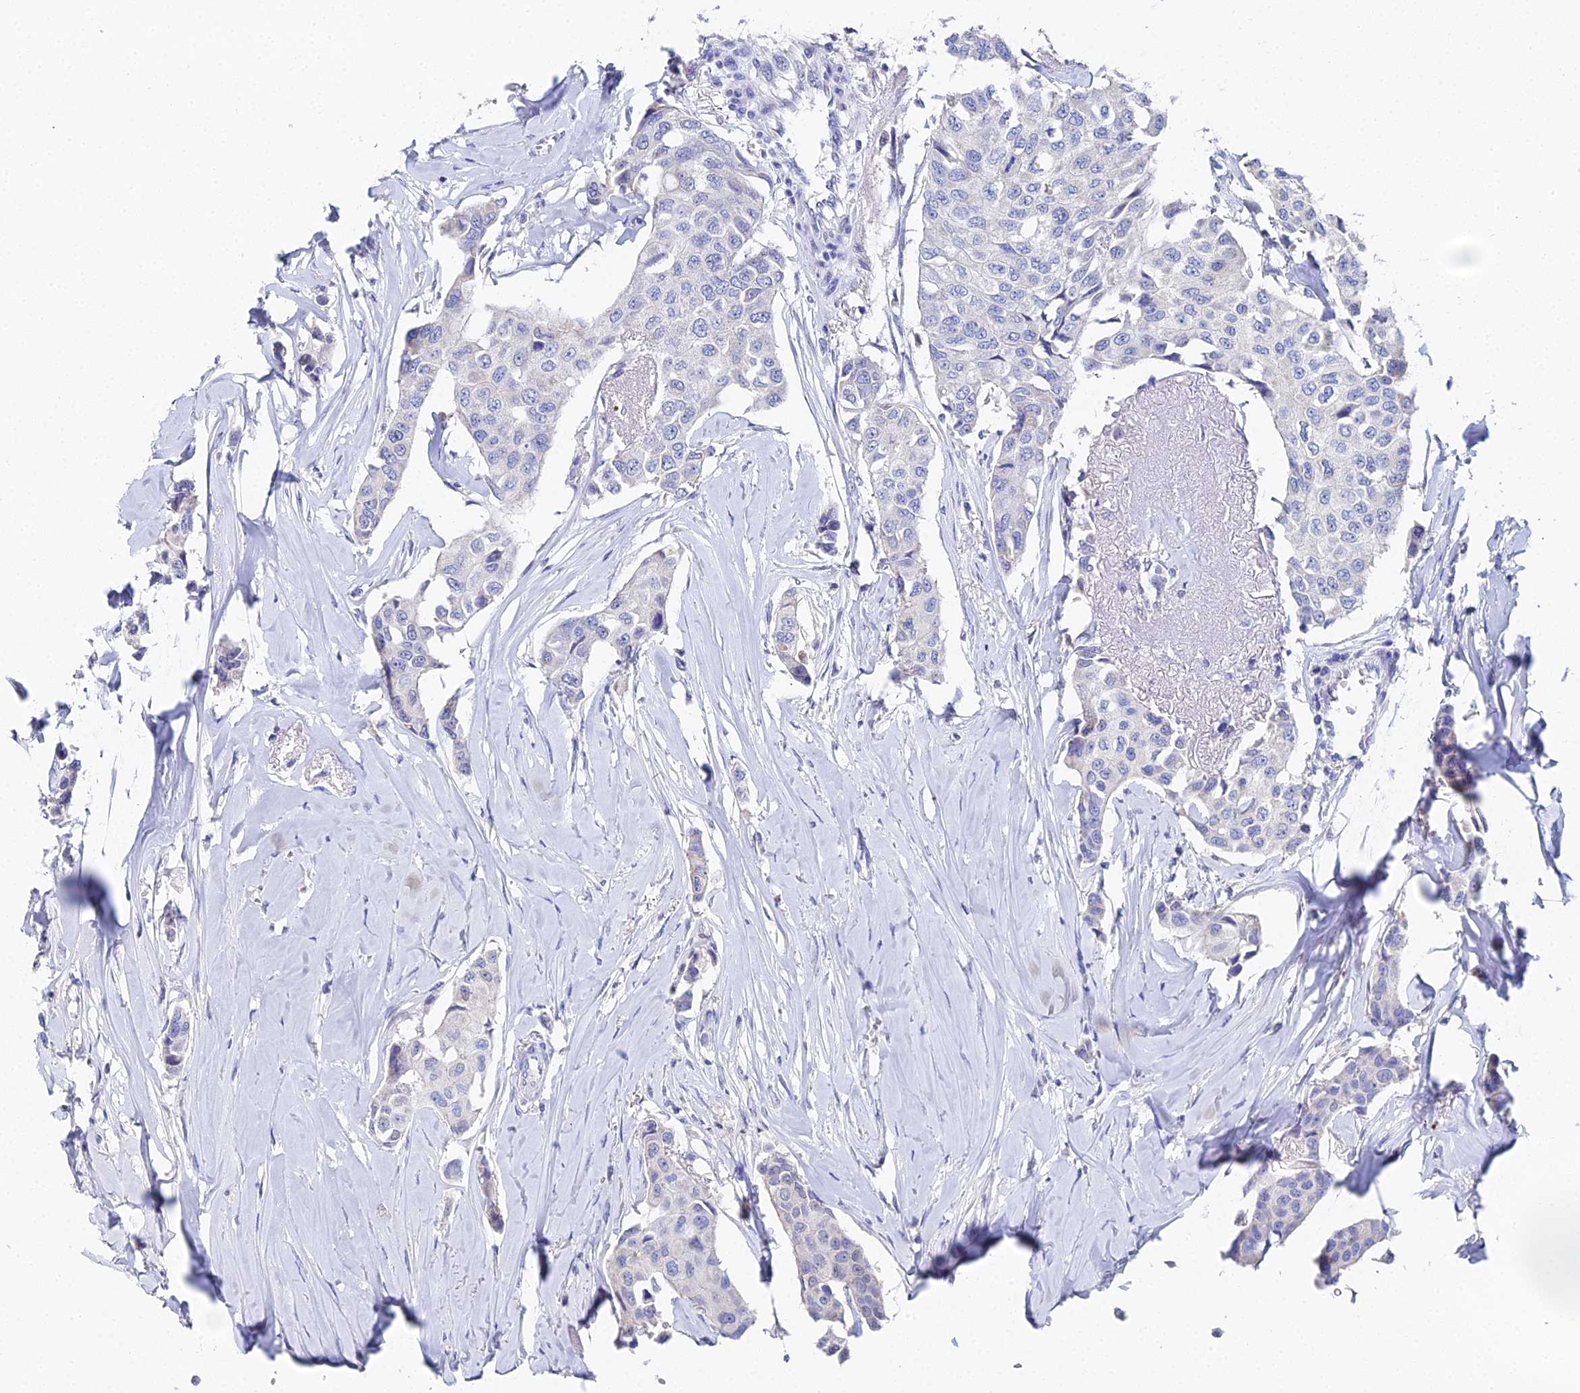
{"staining": {"intensity": "negative", "quantity": "none", "location": "none"}, "tissue": "breast cancer", "cell_type": "Tumor cells", "image_type": "cancer", "snomed": [{"axis": "morphology", "description": "Duct carcinoma"}, {"axis": "topography", "description": "Breast"}], "caption": "An image of human breast cancer (intraductal carcinoma) is negative for staining in tumor cells.", "gene": "OCM", "patient": {"sex": "female", "age": 80}}